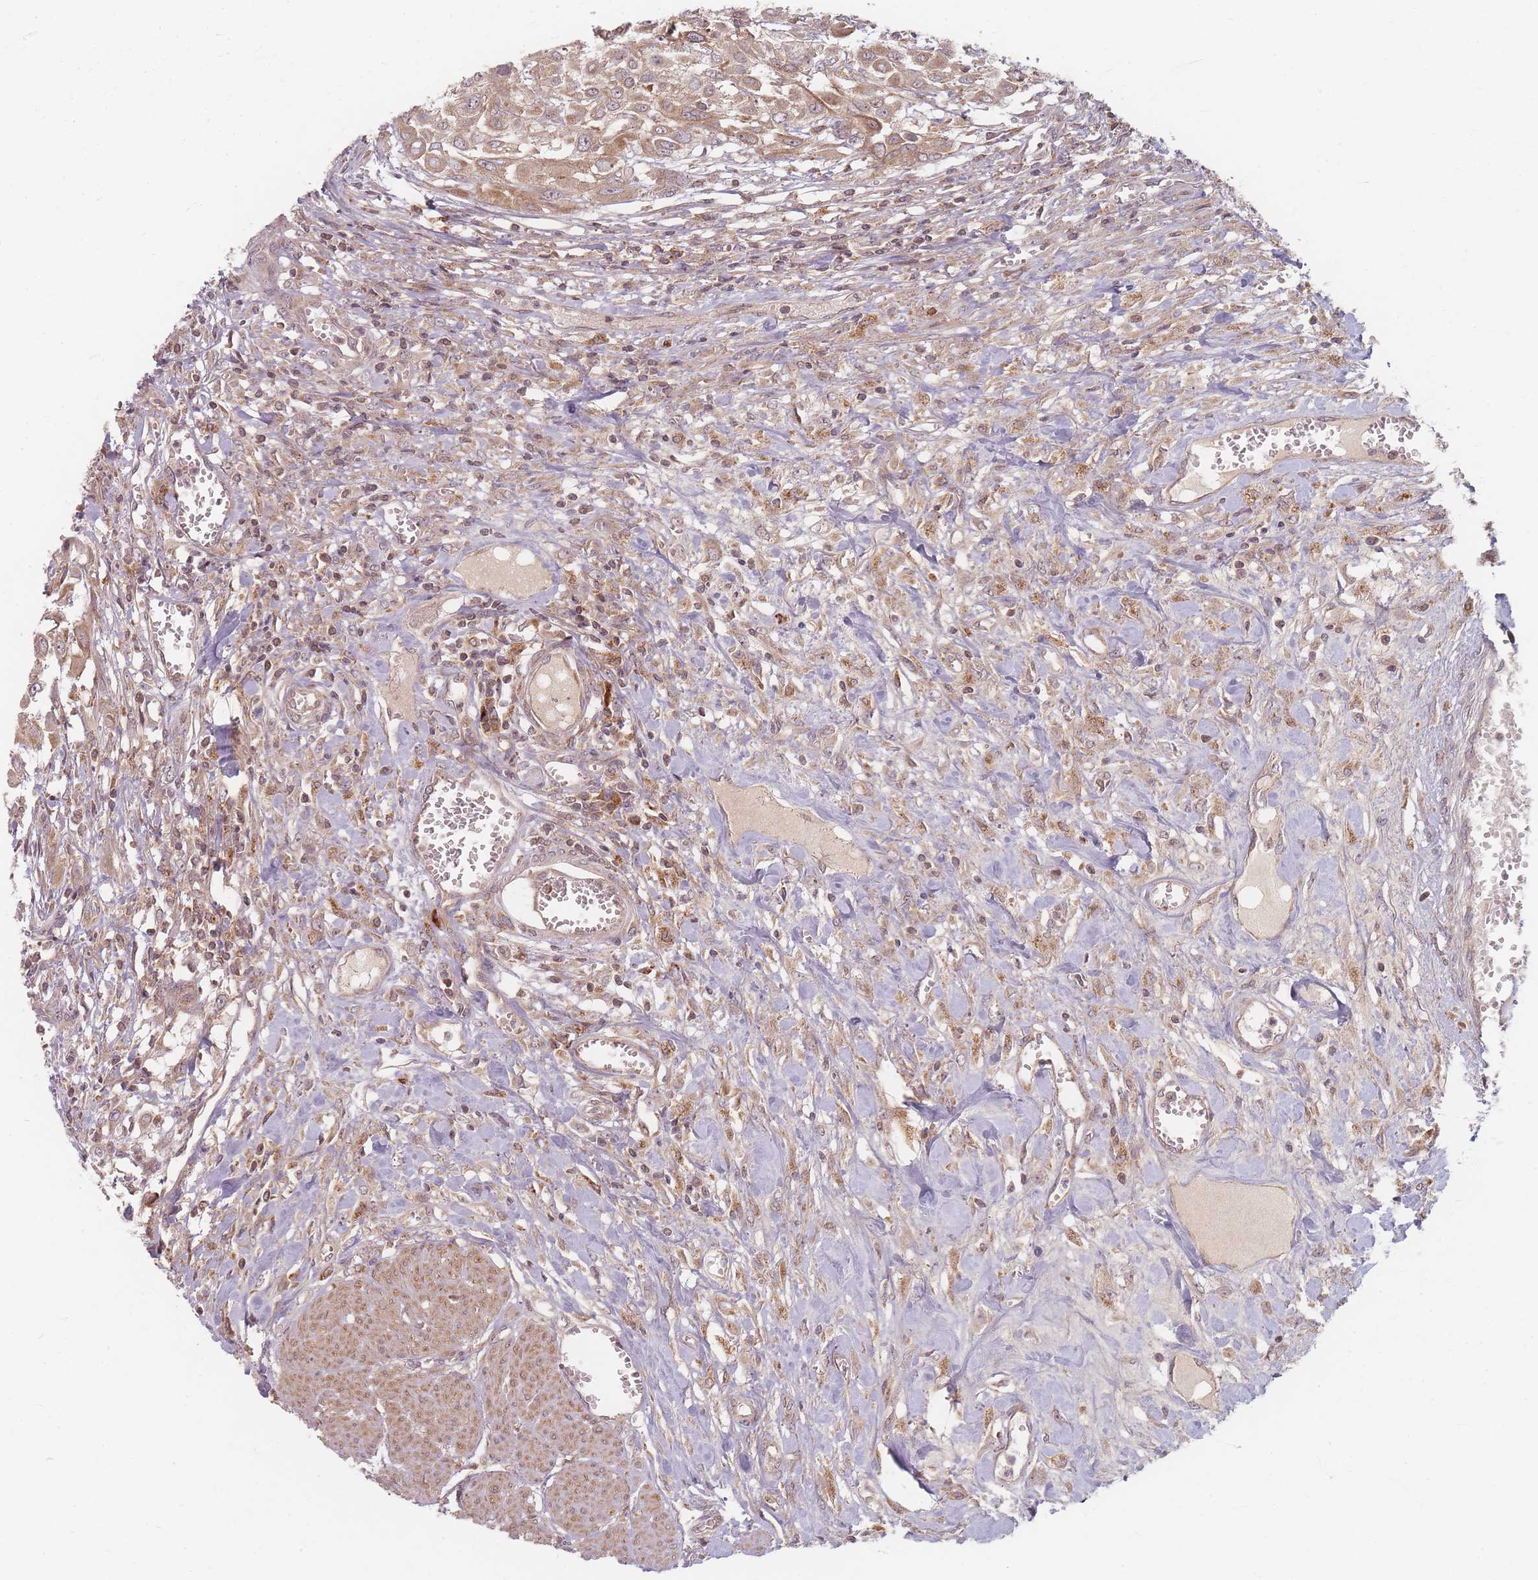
{"staining": {"intensity": "moderate", "quantity": ">75%", "location": "cytoplasmic/membranous"}, "tissue": "urothelial cancer", "cell_type": "Tumor cells", "image_type": "cancer", "snomed": [{"axis": "morphology", "description": "Urothelial carcinoma, High grade"}, {"axis": "topography", "description": "Urinary bladder"}], "caption": "Immunohistochemical staining of human high-grade urothelial carcinoma shows medium levels of moderate cytoplasmic/membranous protein expression in about >75% of tumor cells.", "gene": "RADX", "patient": {"sex": "male", "age": 57}}